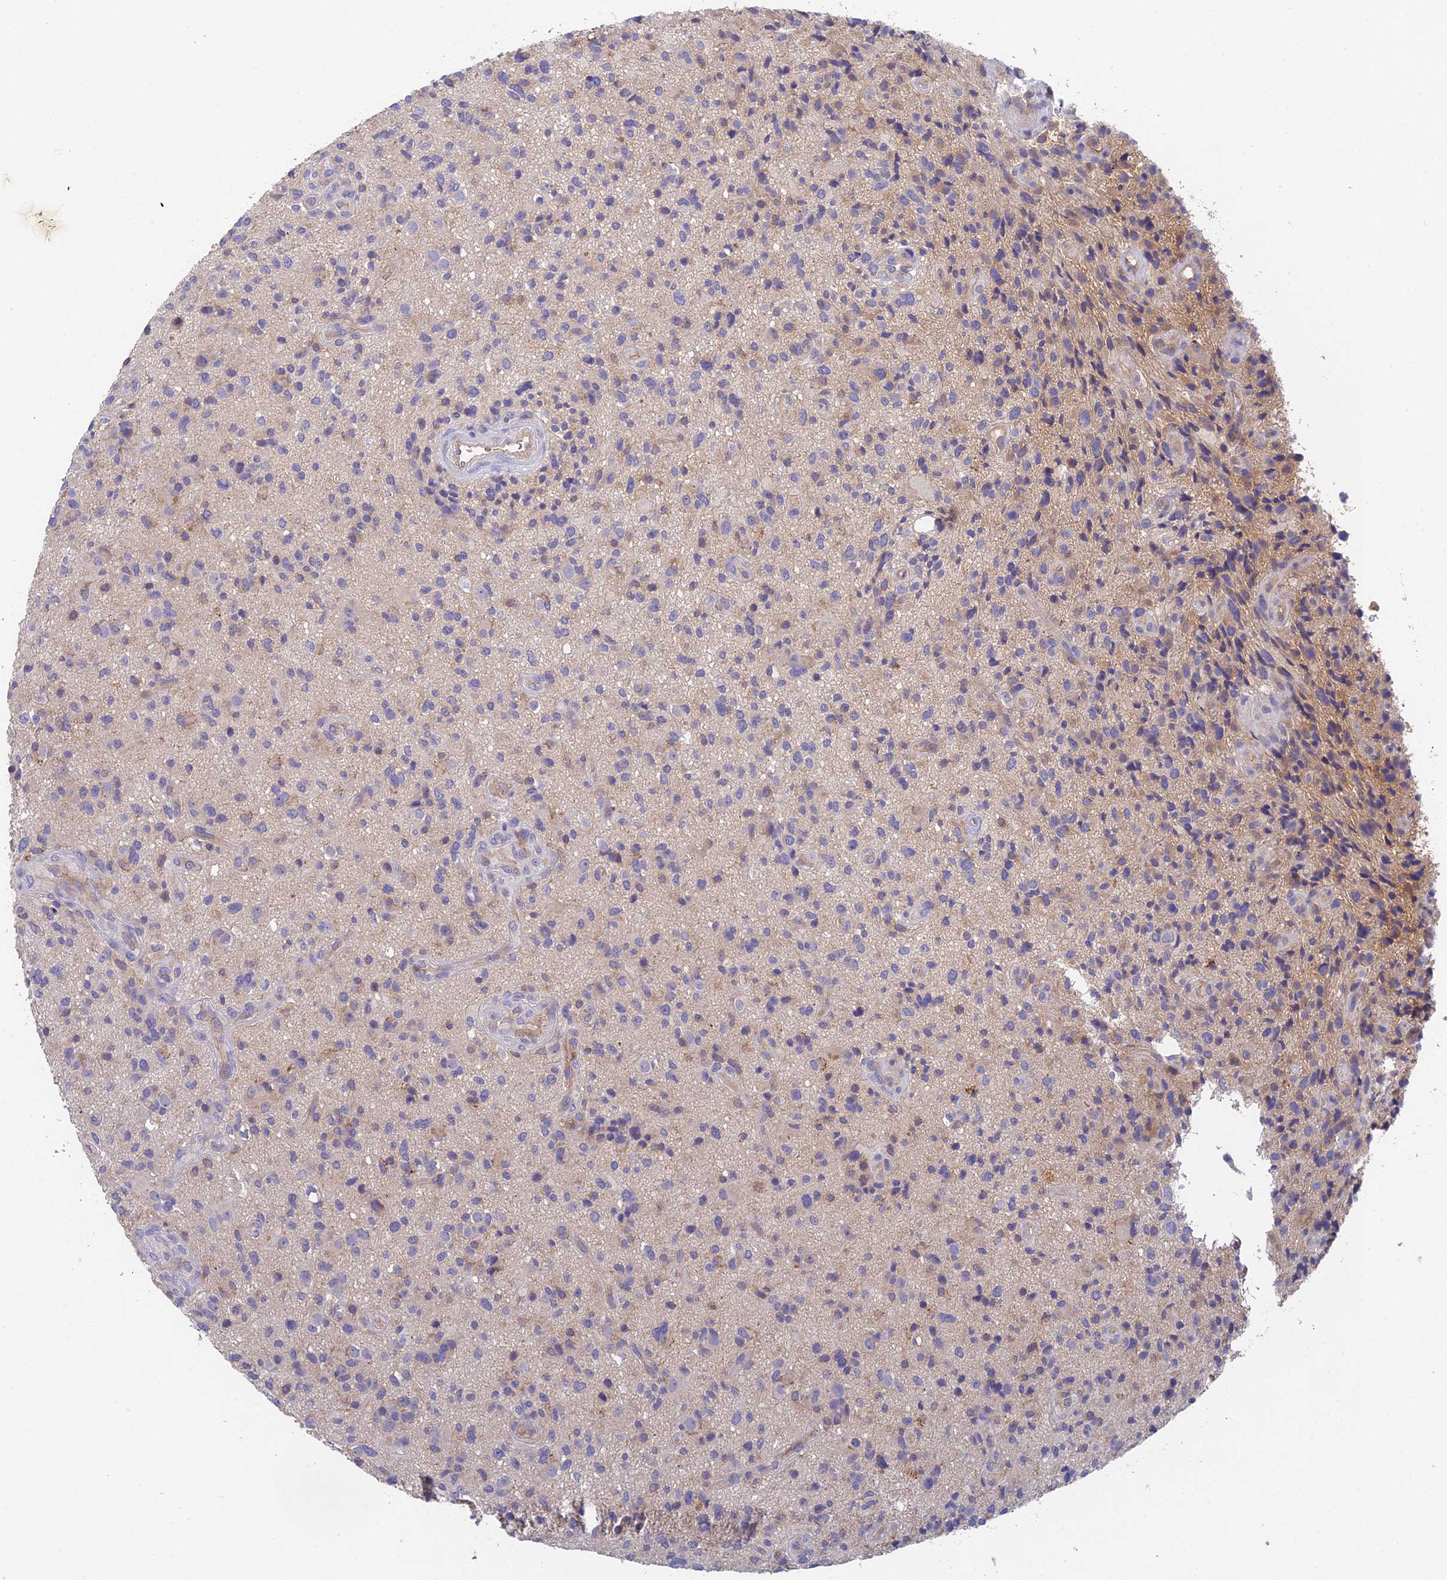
{"staining": {"intensity": "negative", "quantity": "none", "location": "none"}, "tissue": "glioma", "cell_type": "Tumor cells", "image_type": "cancer", "snomed": [{"axis": "morphology", "description": "Glioma, malignant, High grade"}, {"axis": "topography", "description": "Brain"}], "caption": "A micrograph of glioma stained for a protein exhibits no brown staining in tumor cells.", "gene": "ADAMTS13", "patient": {"sex": "male", "age": 47}}